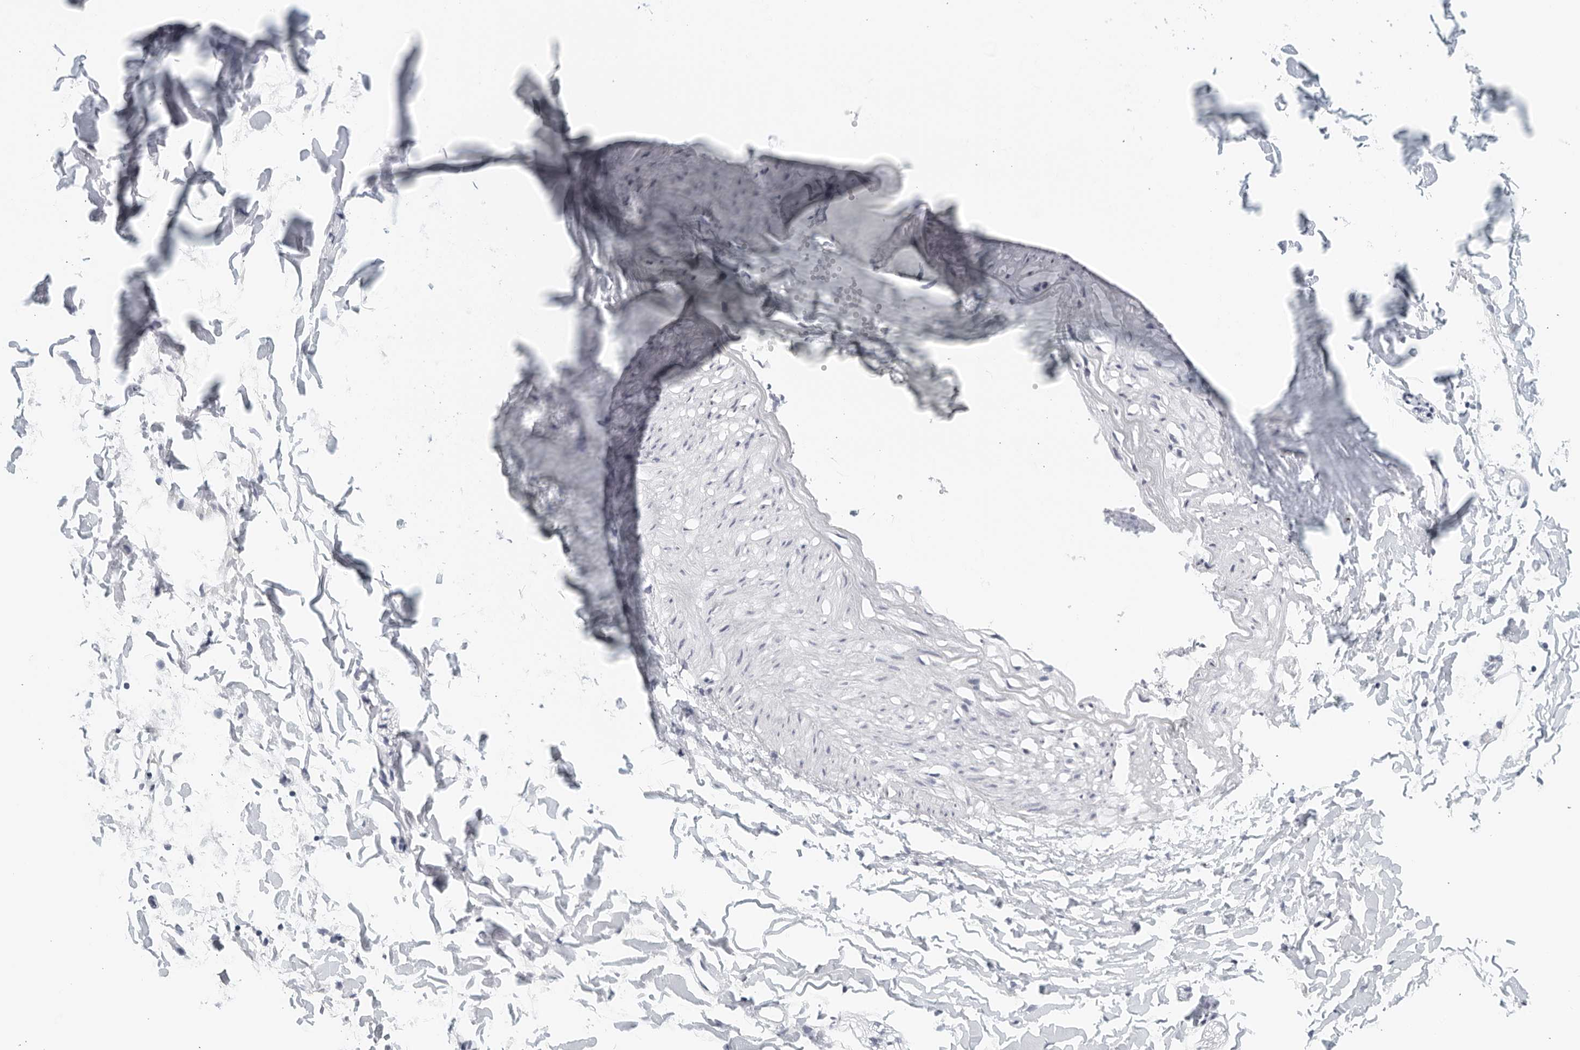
{"staining": {"intensity": "negative", "quantity": "none", "location": "none"}, "tissue": "adipose tissue", "cell_type": "Adipocytes", "image_type": "normal", "snomed": [{"axis": "morphology", "description": "Normal tissue, NOS"}, {"axis": "morphology", "description": "Adenocarcinoma, NOS"}, {"axis": "topography", "description": "Smooth muscle"}, {"axis": "topography", "description": "Colon"}], "caption": "The micrograph displays no staining of adipocytes in normal adipose tissue.", "gene": "MATN1", "patient": {"sex": "male", "age": 14}}